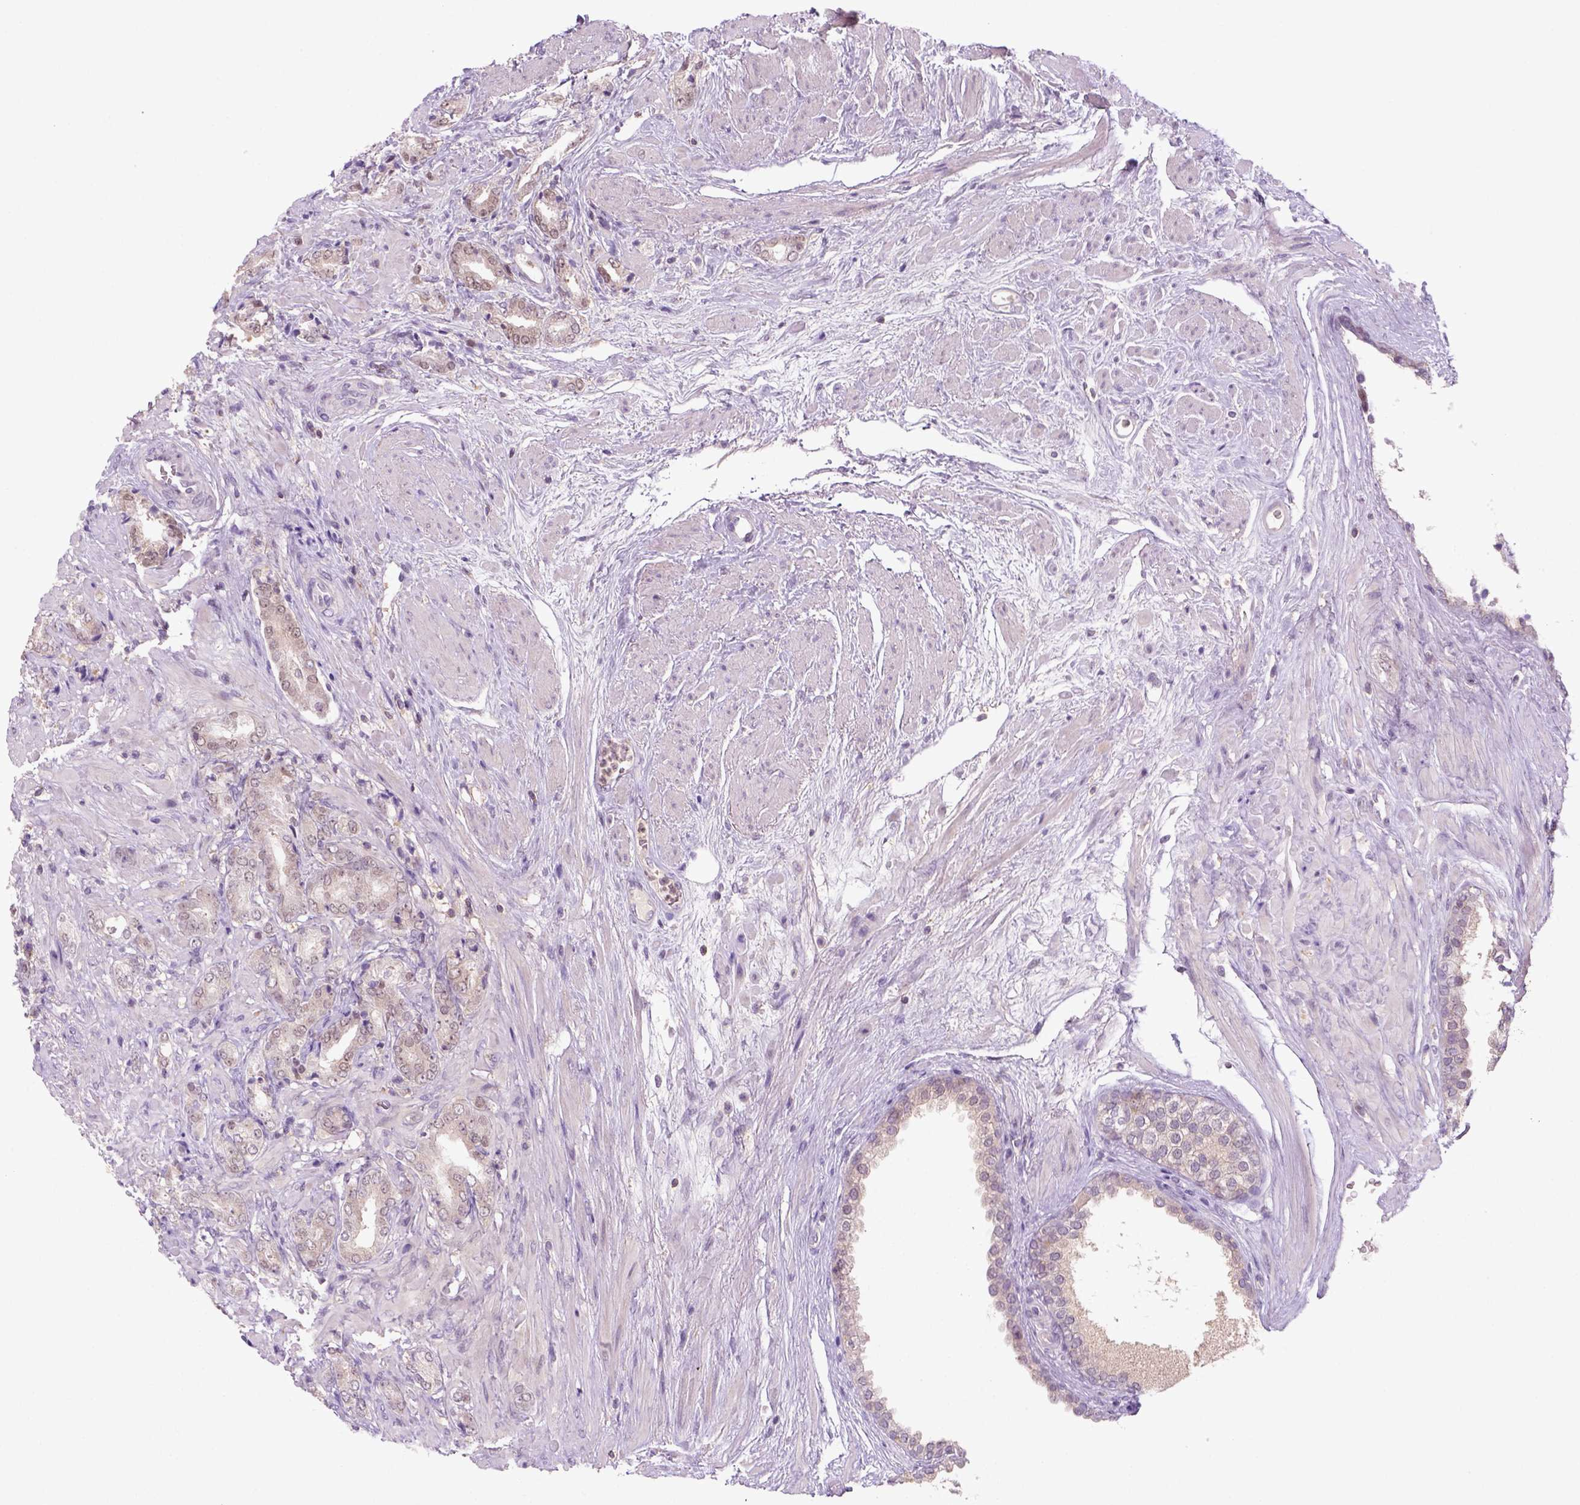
{"staining": {"intensity": "negative", "quantity": "none", "location": "none"}, "tissue": "prostate cancer", "cell_type": "Tumor cells", "image_type": "cancer", "snomed": [{"axis": "morphology", "description": "Adenocarcinoma, High grade"}, {"axis": "topography", "description": "Prostate"}], "caption": "Tumor cells are negative for protein expression in human prostate cancer.", "gene": "GOT1", "patient": {"sex": "male", "age": 56}}